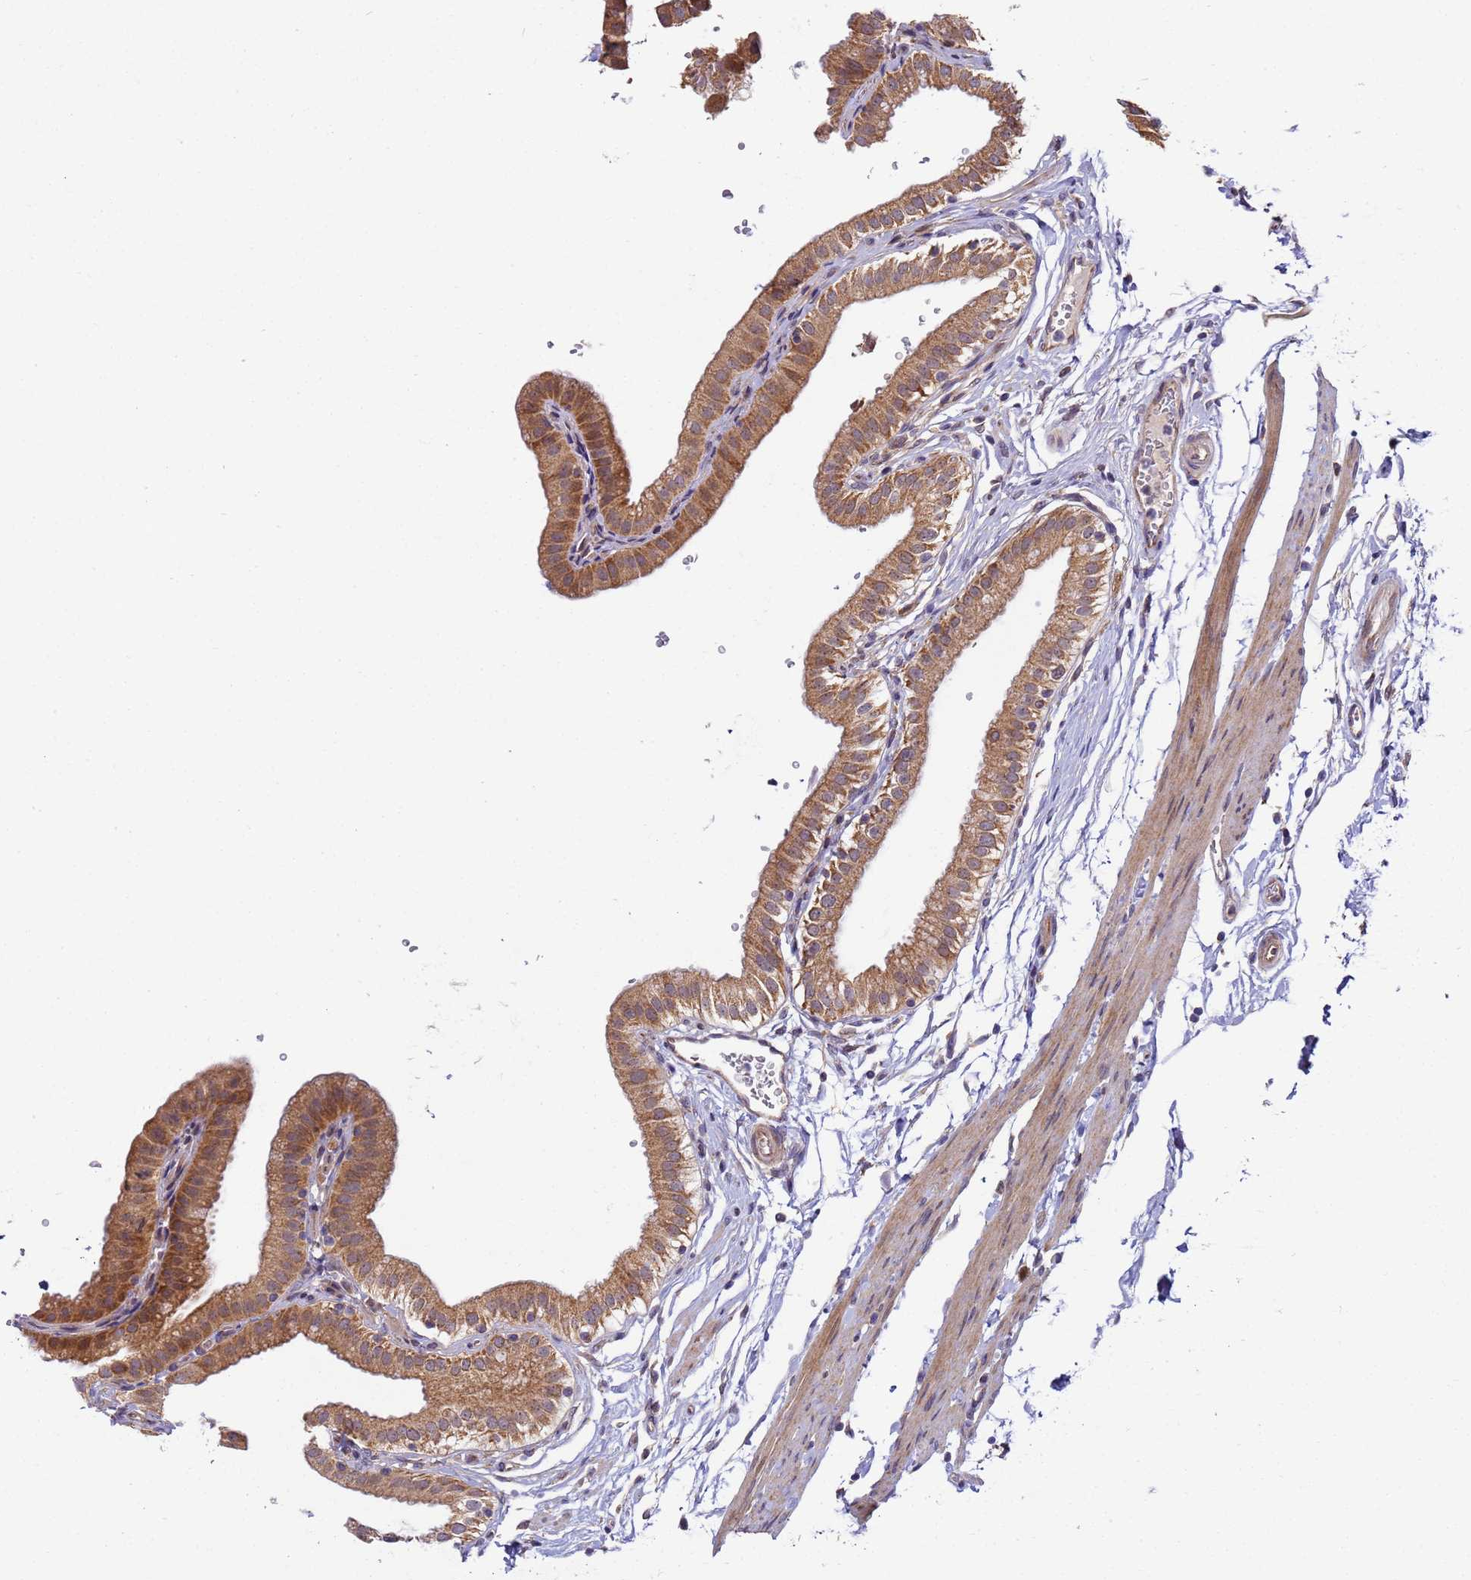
{"staining": {"intensity": "moderate", "quantity": ">75%", "location": "cytoplasmic/membranous,nuclear"}, "tissue": "gallbladder", "cell_type": "Glandular cells", "image_type": "normal", "snomed": [{"axis": "morphology", "description": "Normal tissue, NOS"}, {"axis": "topography", "description": "Gallbladder"}], "caption": "IHC image of unremarkable gallbladder stained for a protein (brown), which shows medium levels of moderate cytoplasmic/membranous,nuclear positivity in about >75% of glandular cells.", "gene": "RAPGEF3", "patient": {"sex": "female", "age": 61}}